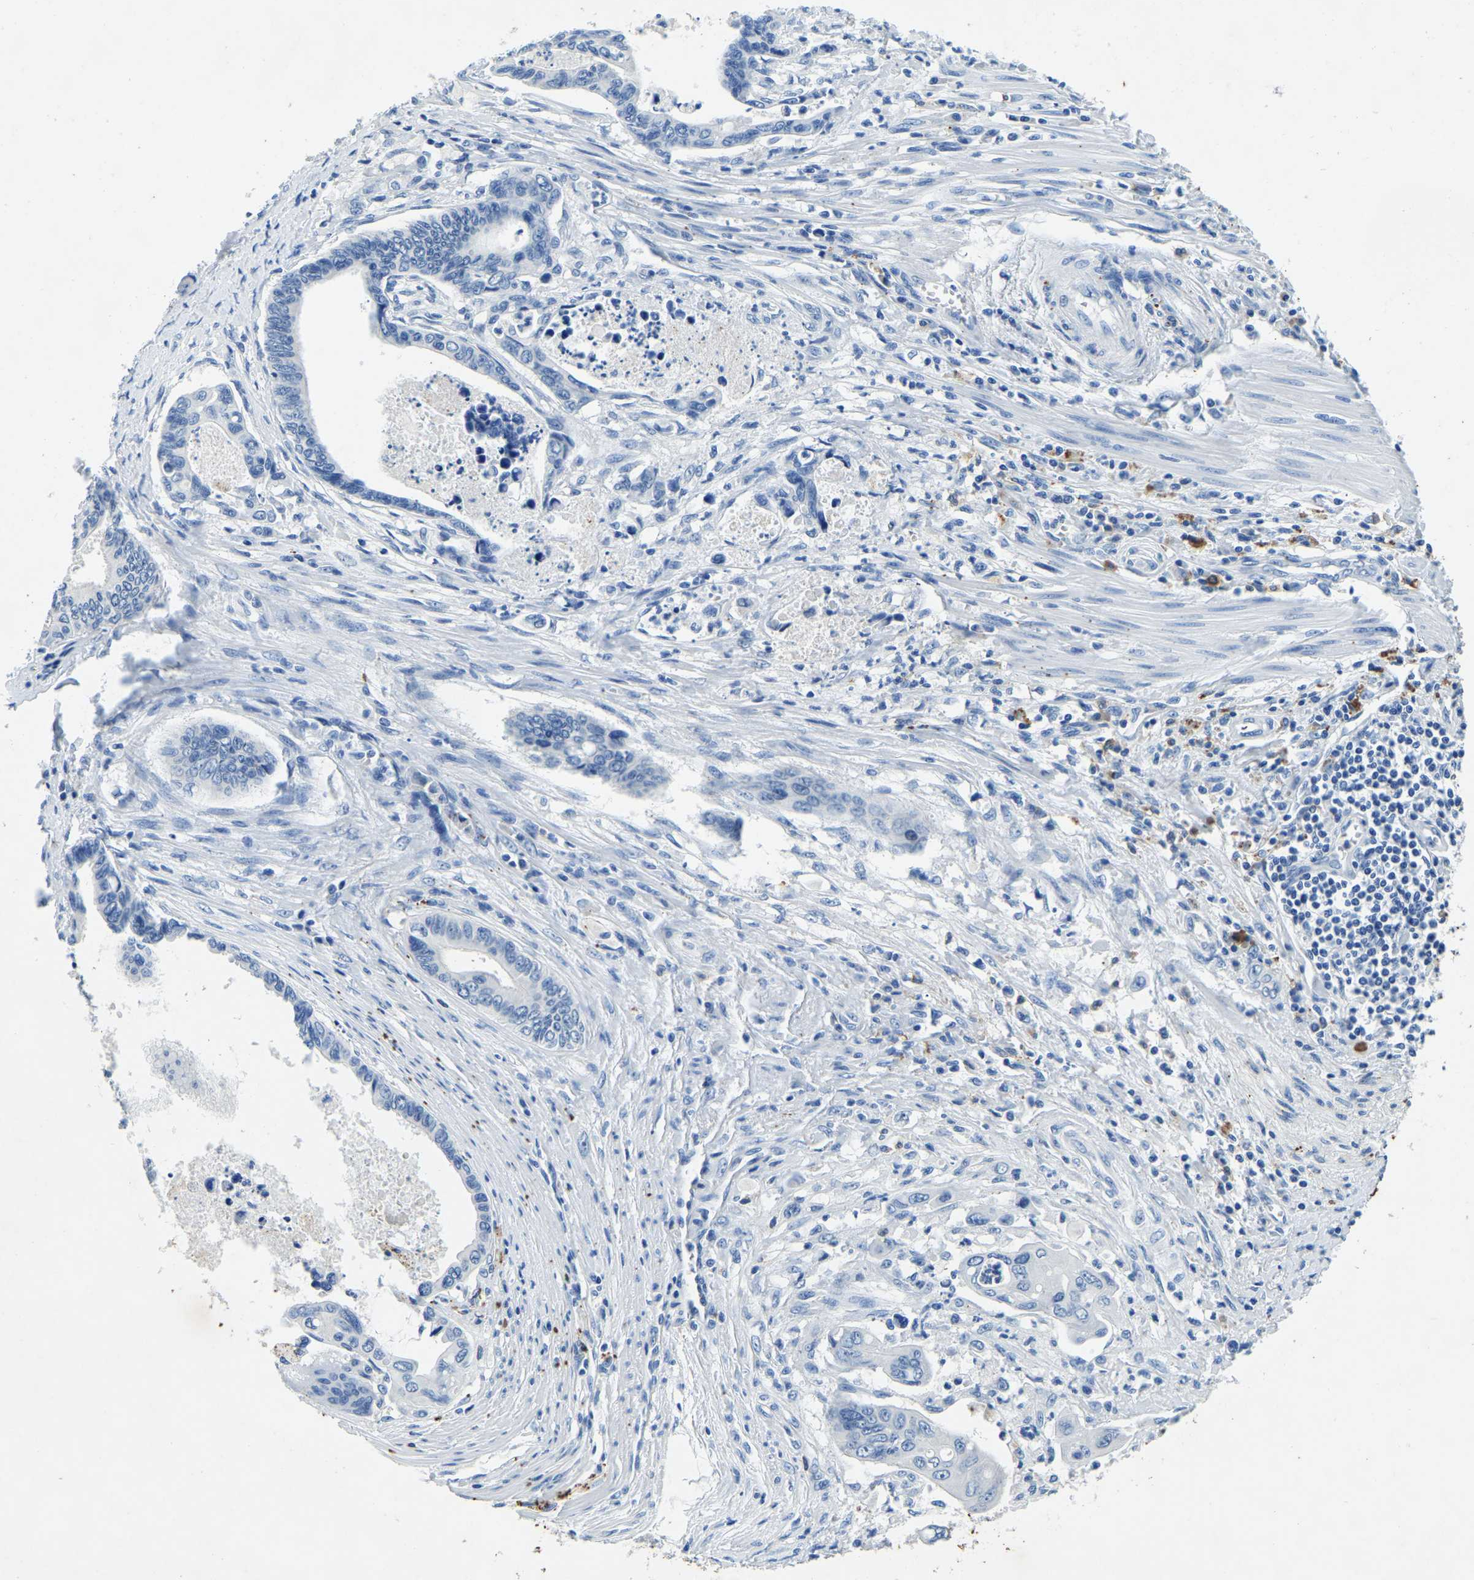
{"staining": {"intensity": "negative", "quantity": "none", "location": "none"}, "tissue": "pancreatic cancer", "cell_type": "Tumor cells", "image_type": "cancer", "snomed": [{"axis": "morphology", "description": "Adenocarcinoma, NOS"}, {"axis": "topography", "description": "Pancreas"}], "caption": "This micrograph is of pancreatic adenocarcinoma stained with IHC to label a protein in brown with the nuclei are counter-stained blue. There is no expression in tumor cells.", "gene": "UBN2", "patient": {"sex": "female", "age": 70}}